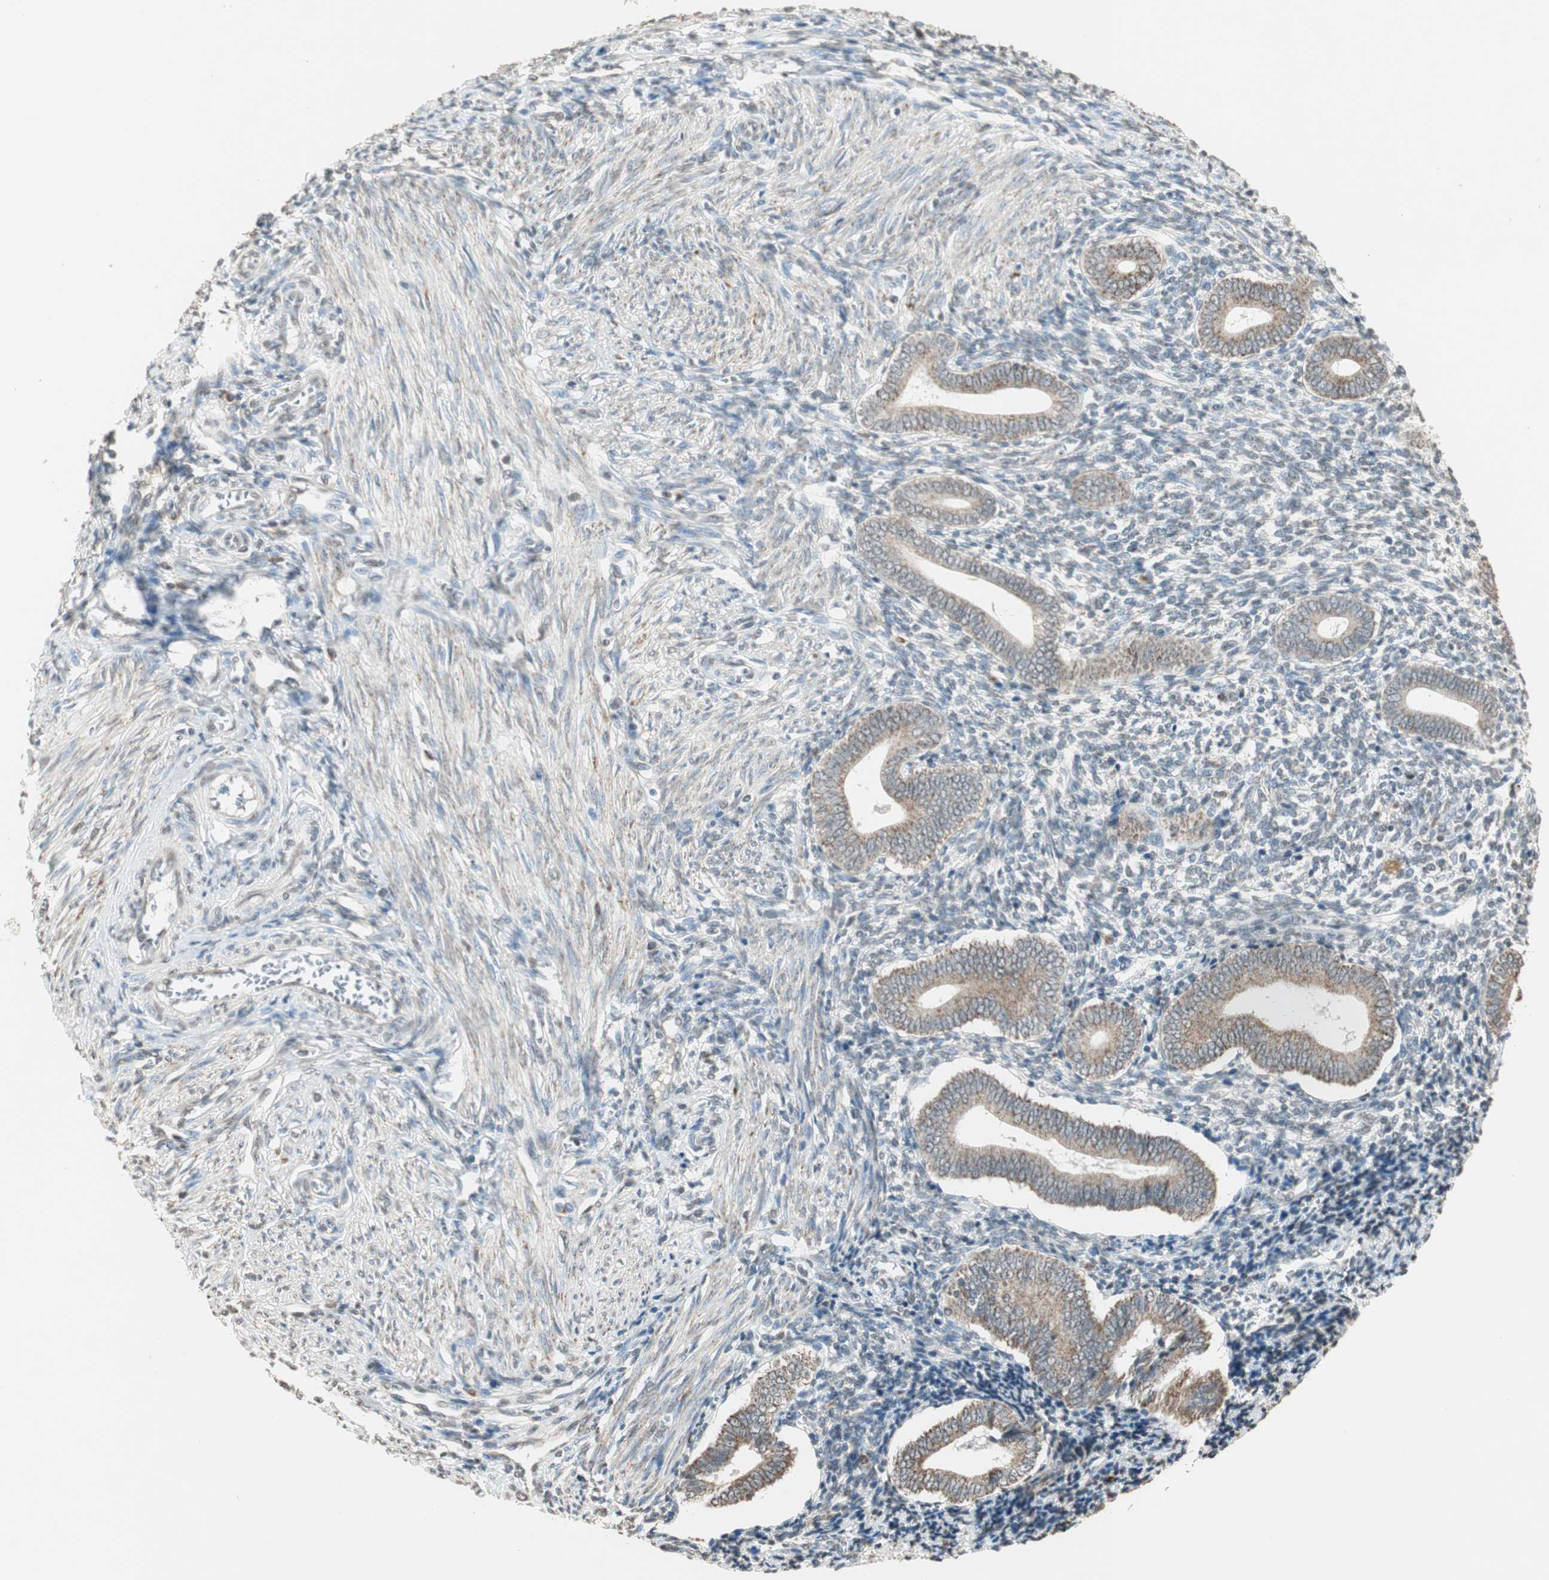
{"staining": {"intensity": "weak", "quantity": "25%-75%", "location": "cytoplasmic/membranous"}, "tissue": "endometrium", "cell_type": "Cells in endometrial stroma", "image_type": "normal", "snomed": [{"axis": "morphology", "description": "Normal tissue, NOS"}, {"axis": "topography", "description": "Uterus"}, {"axis": "topography", "description": "Endometrium"}], "caption": "This is a photomicrograph of immunohistochemistry (IHC) staining of normal endometrium, which shows weak staining in the cytoplasmic/membranous of cells in endometrial stroma.", "gene": "PRELID1", "patient": {"sex": "female", "age": 33}}